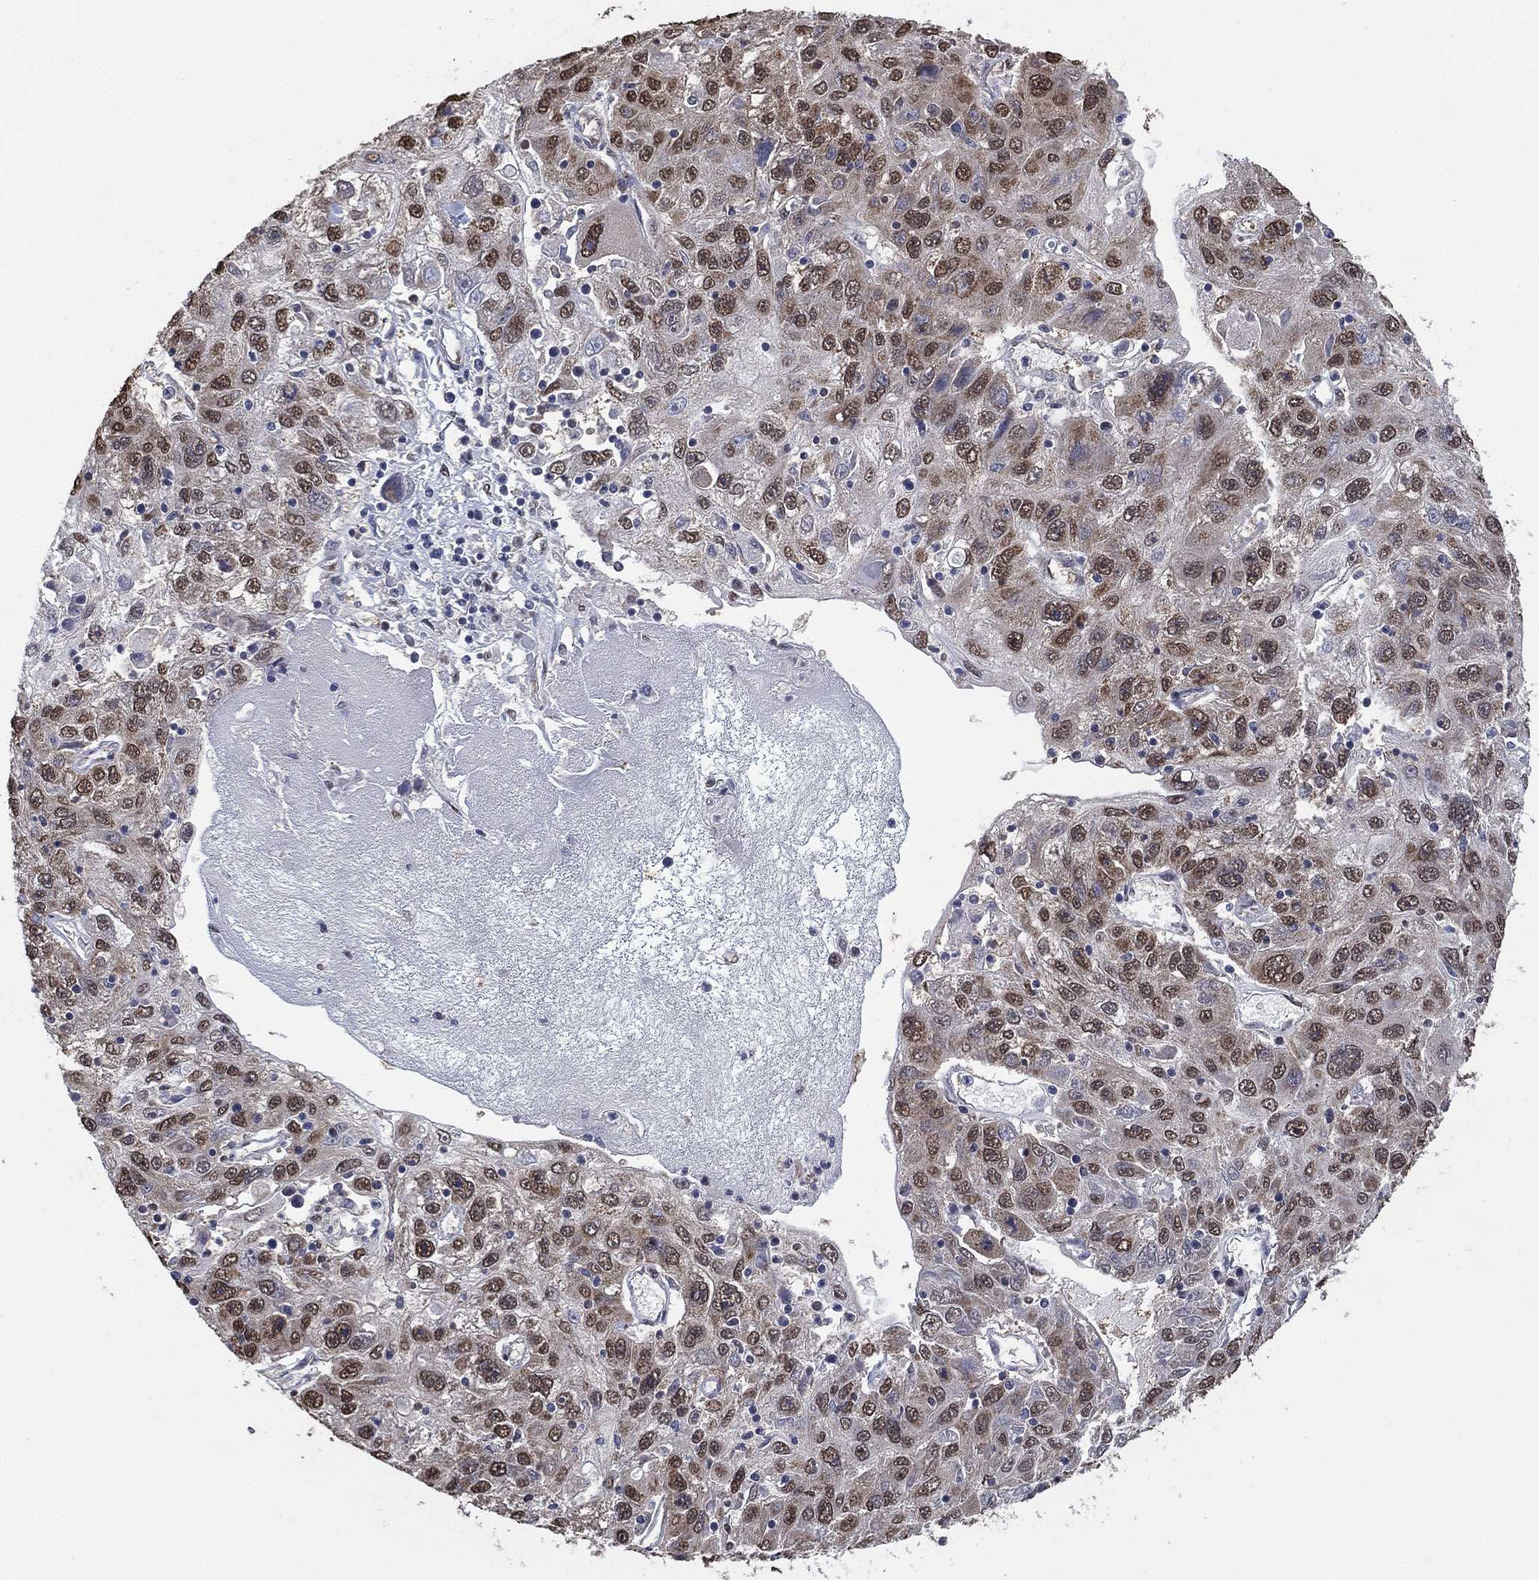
{"staining": {"intensity": "moderate", "quantity": "25%-75%", "location": "nuclear"}, "tissue": "stomach cancer", "cell_type": "Tumor cells", "image_type": "cancer", "snomed": [{"axis": "morphology", "description": "Adenocarcinoma, NOS"}, {"axis": "topography", "description": "Stomach"}], "caption": "The image reveals immunohistochemical staining of stomach cancer (adenocarcinoma). There is moderate nuclear expression is seen in about 25%-75% of tumor cells.", "gene": "ALDH7A1", "patient": {"sex": "male", "age": 56}}